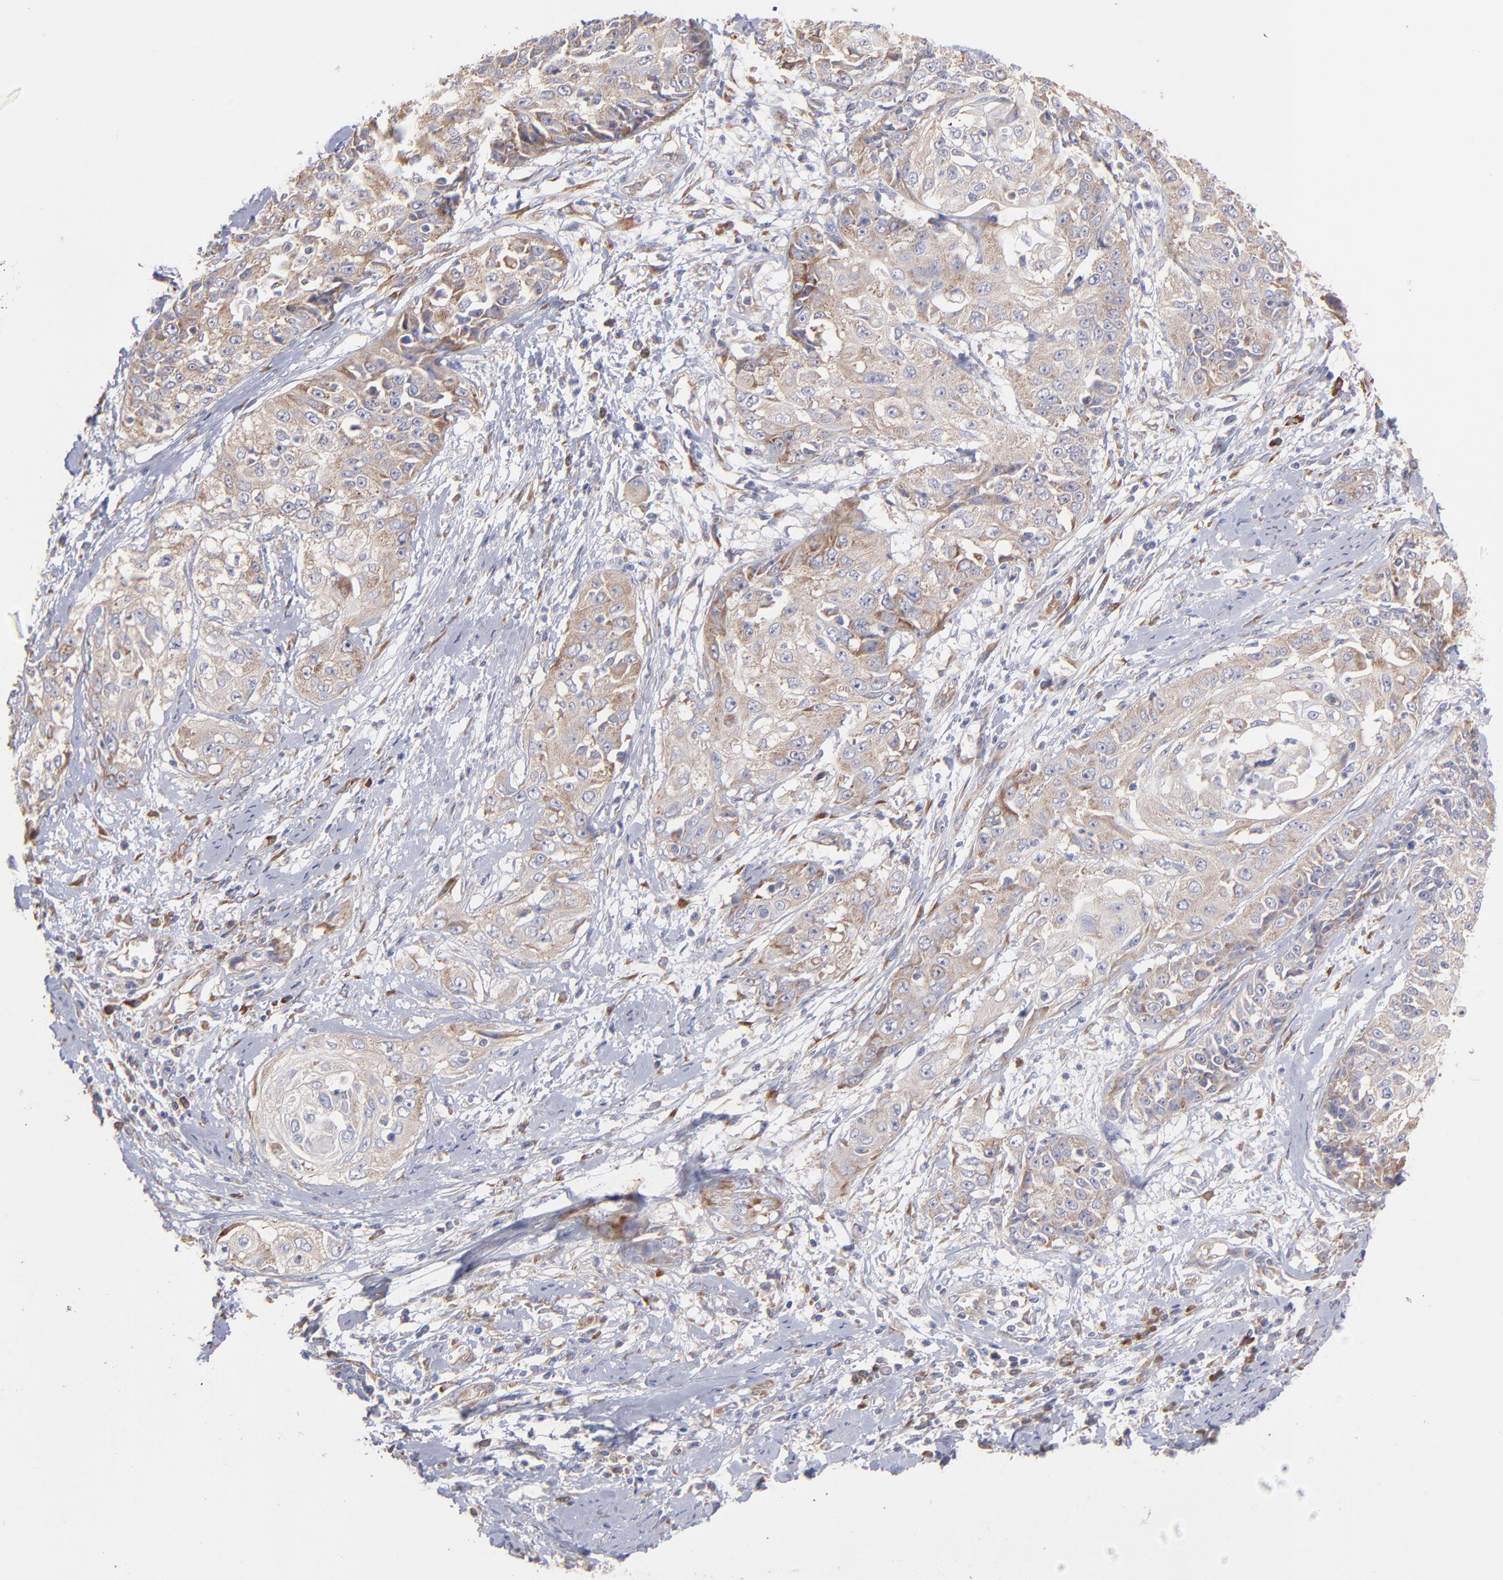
{"staining": {"intensity": "weak", "quantity": "<25%", "location": "cytoplasmic/membranous"}, "tissue": "cervical cancer", "cell_type": "Tumor cells", "image_type": "cancer", "snomed": [{"axis": "morphology", "description": "Squamous cell carcinoma, NOS"}, {"axis": "topography", "description": "Cervix"}], "caption": "This is an IHC histopathology image of human cervical cancer. There is no staining in tumor cells.", "gene": "RPLP0", "patient": {"sex": "female", "age": 64}}